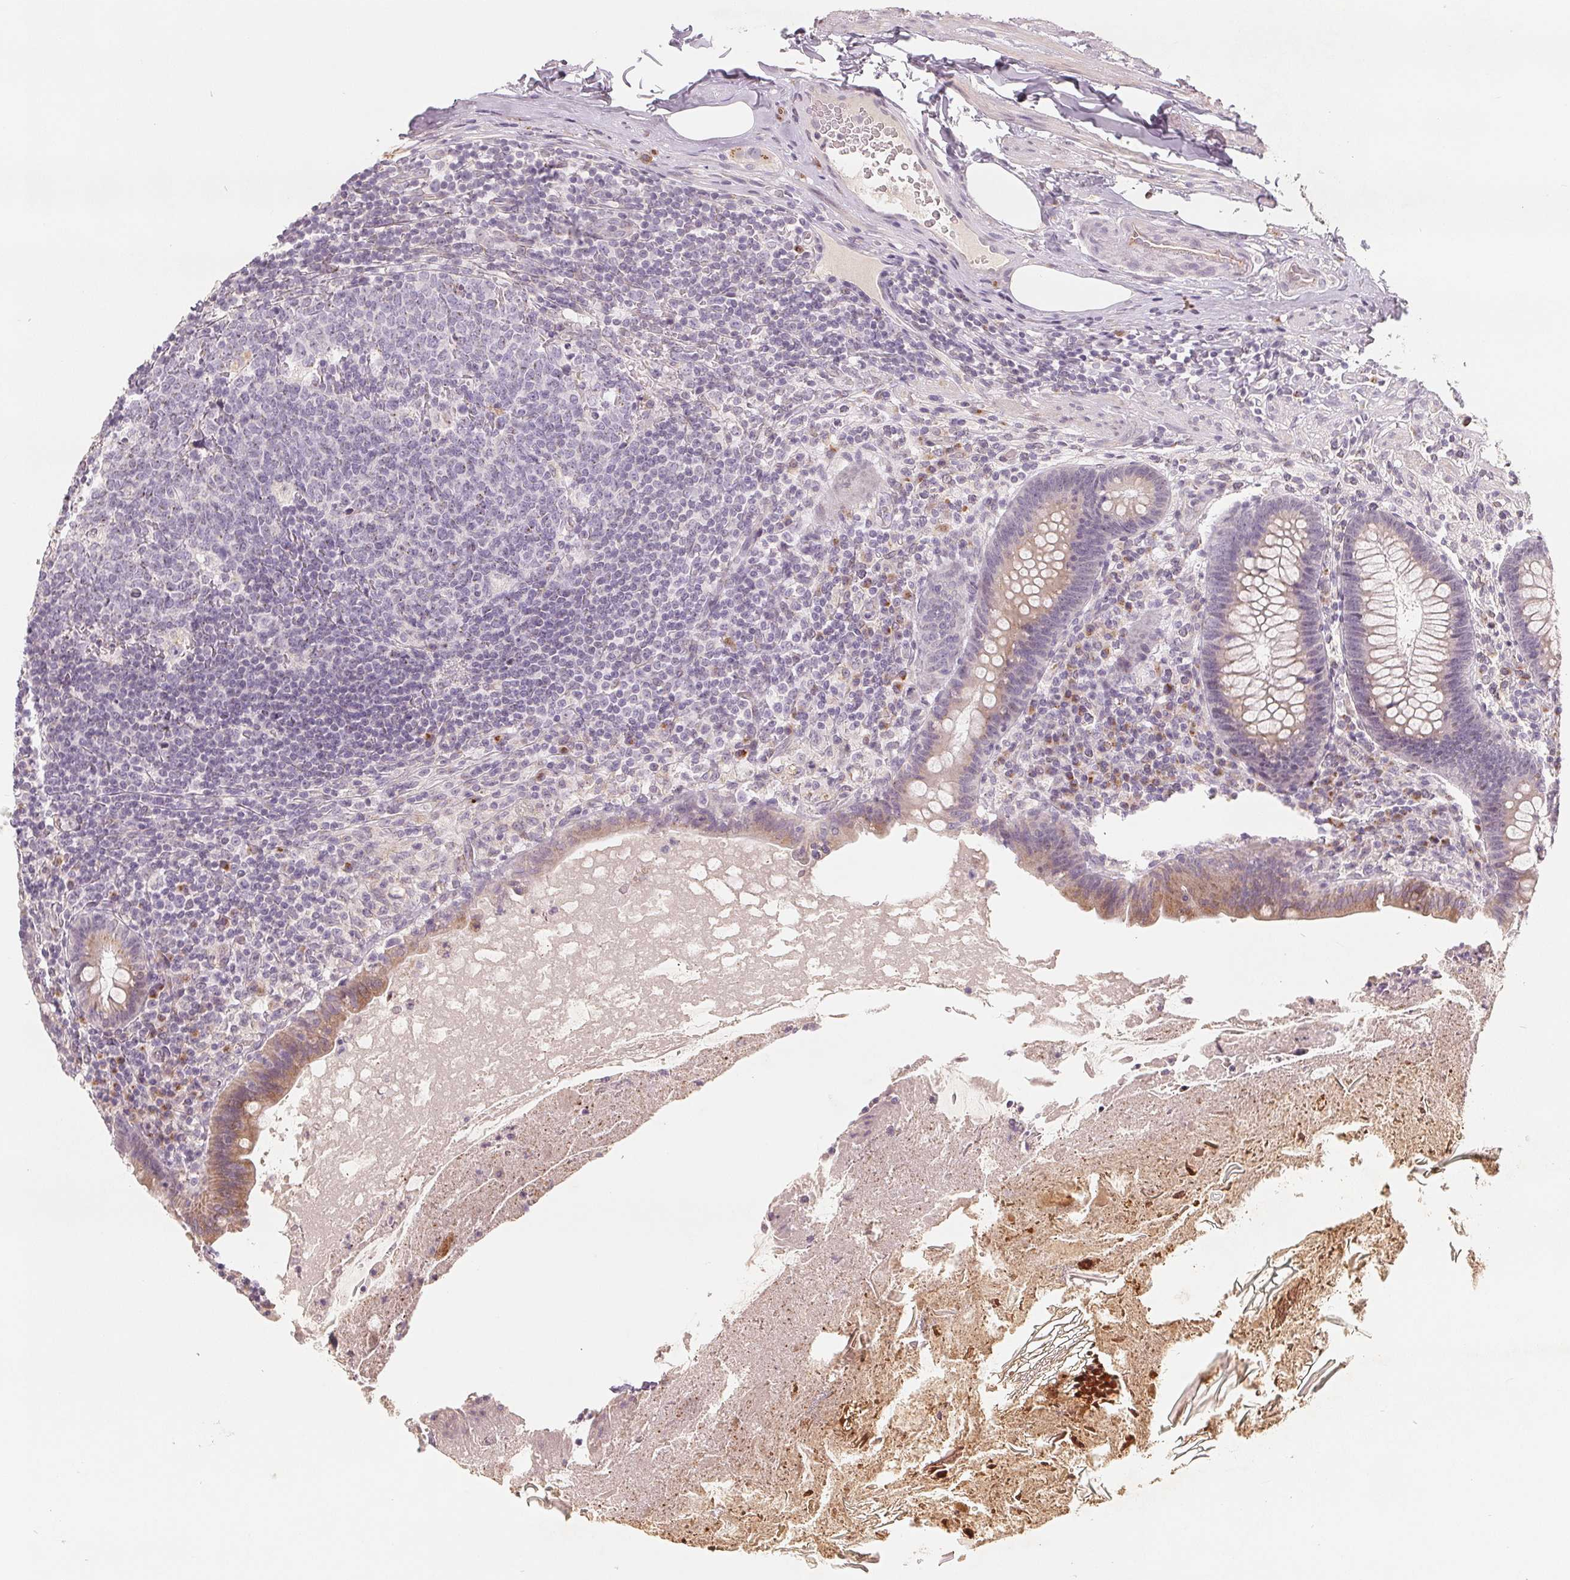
{"staining": {"intensity": "weak", "quantity": "25%-75%", "location": "cytoplasmic/membranous"}, "tissue": "appendix", "cell_type": "Glandular cells", "image_type": "normal", "snomed": [{"axis": "morphology", "description": "Normal tissue, NOS"}, {"axis": "topography", "description": "Appendix"}], "caption": "Immunohistochemistry (IHC) of unremarkable human appendix demonstrates low levels of weak cytoplasmic/membranous positivity in about 25%-75% of glandular cells.", "gene": "TMSB15B", "patient": {"sex": "male", "age": 47}}